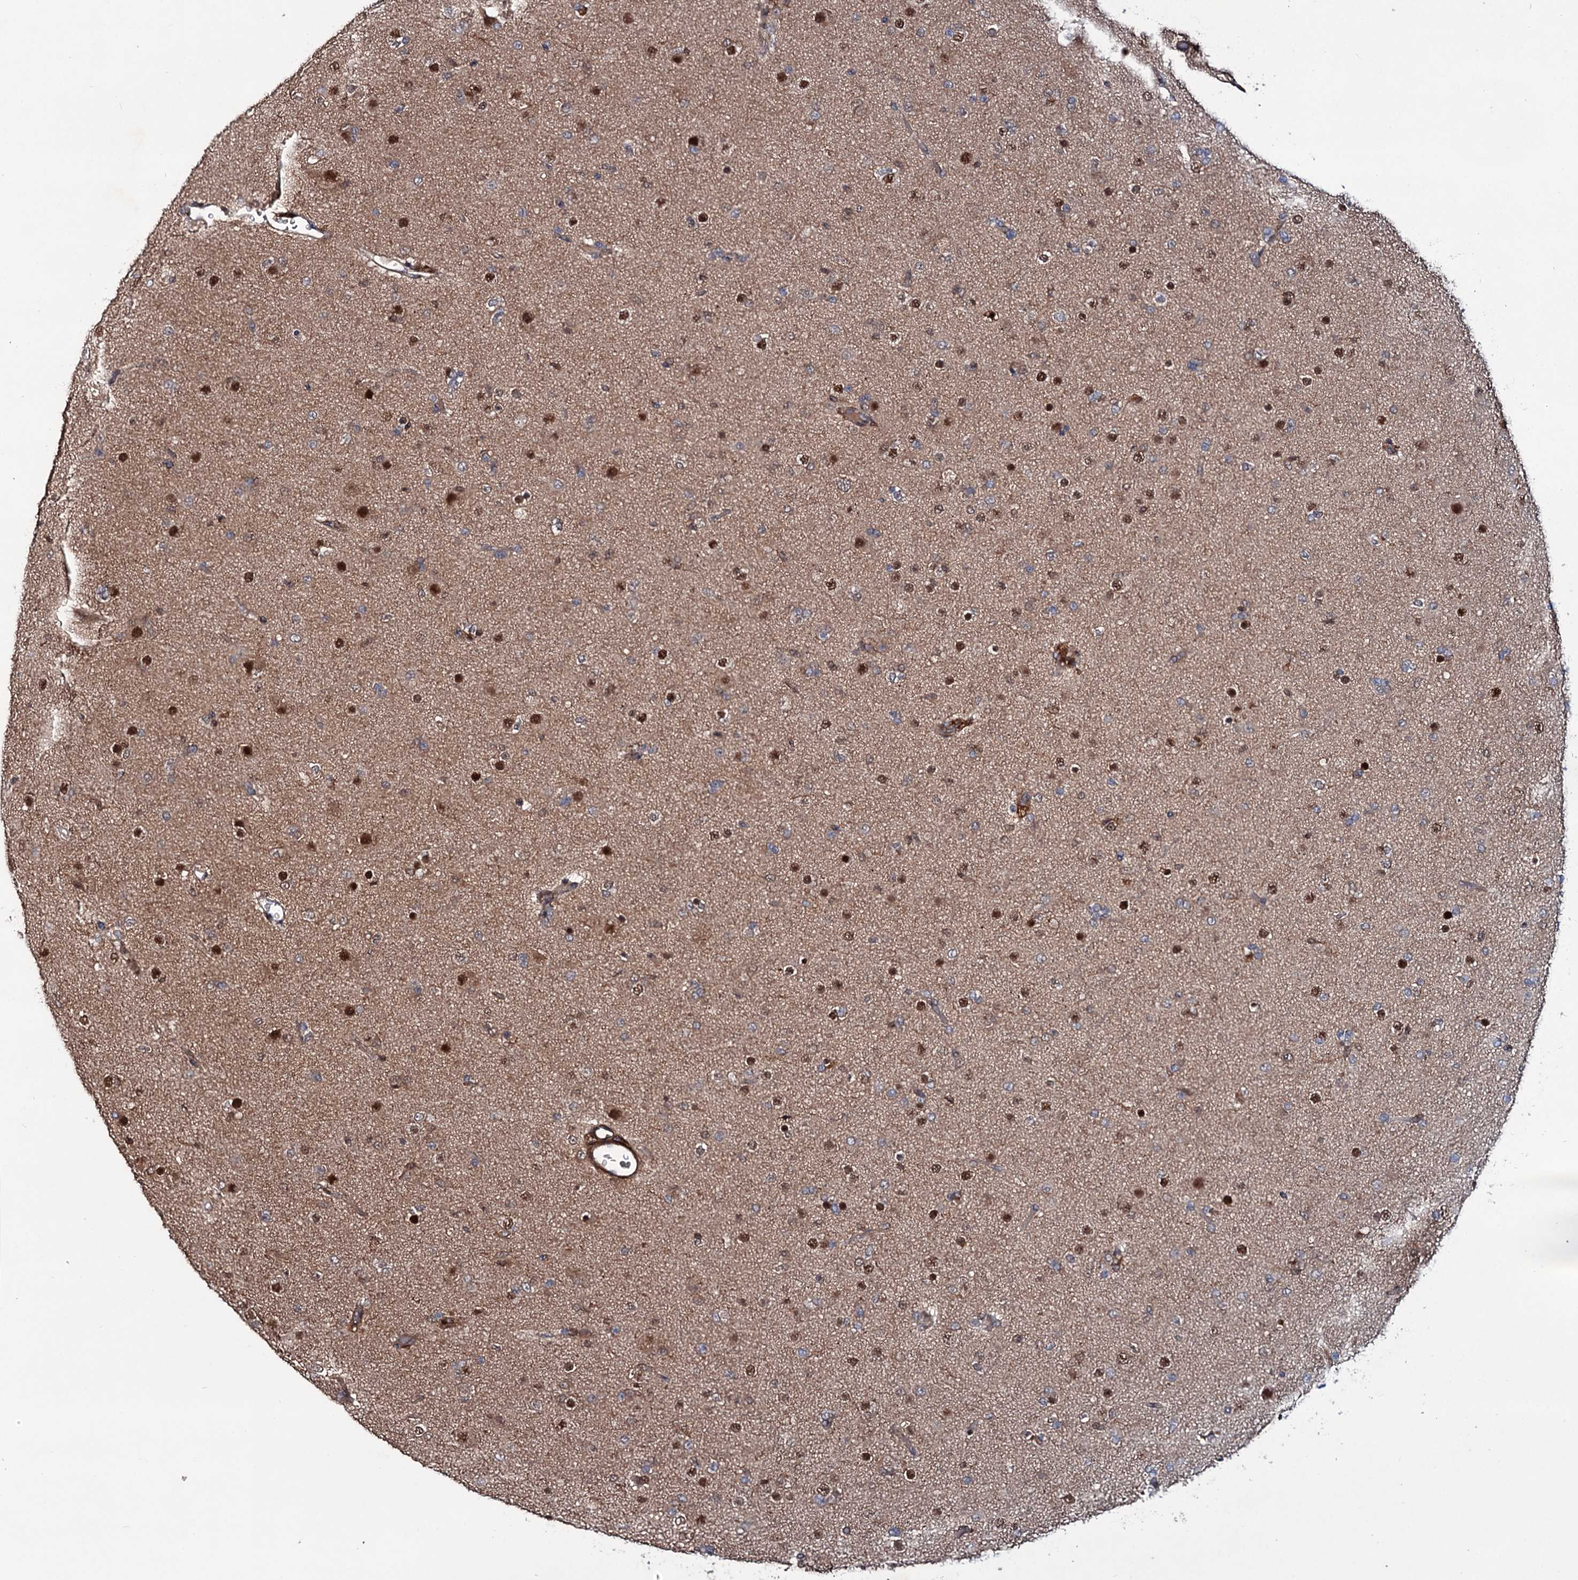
{"staining": {"intensity": "moderate", "quantity": "25%-75%", "location": "nuclear"}, "tissue": "glioma", "cell_type": "Tumor cells", "image_type": "cancer", "snomed": [{"axis": "morphology", "description": "Glioma, malignant, Low grade"}, {"axis": "topography", "description": "Brain"}], "caption": "Moderate nuclear protein staining is present in about 25%-75% of tumor cells in glioma.", "gene": "GRIP1", "patient": {"sex": "male", "age": 65}}